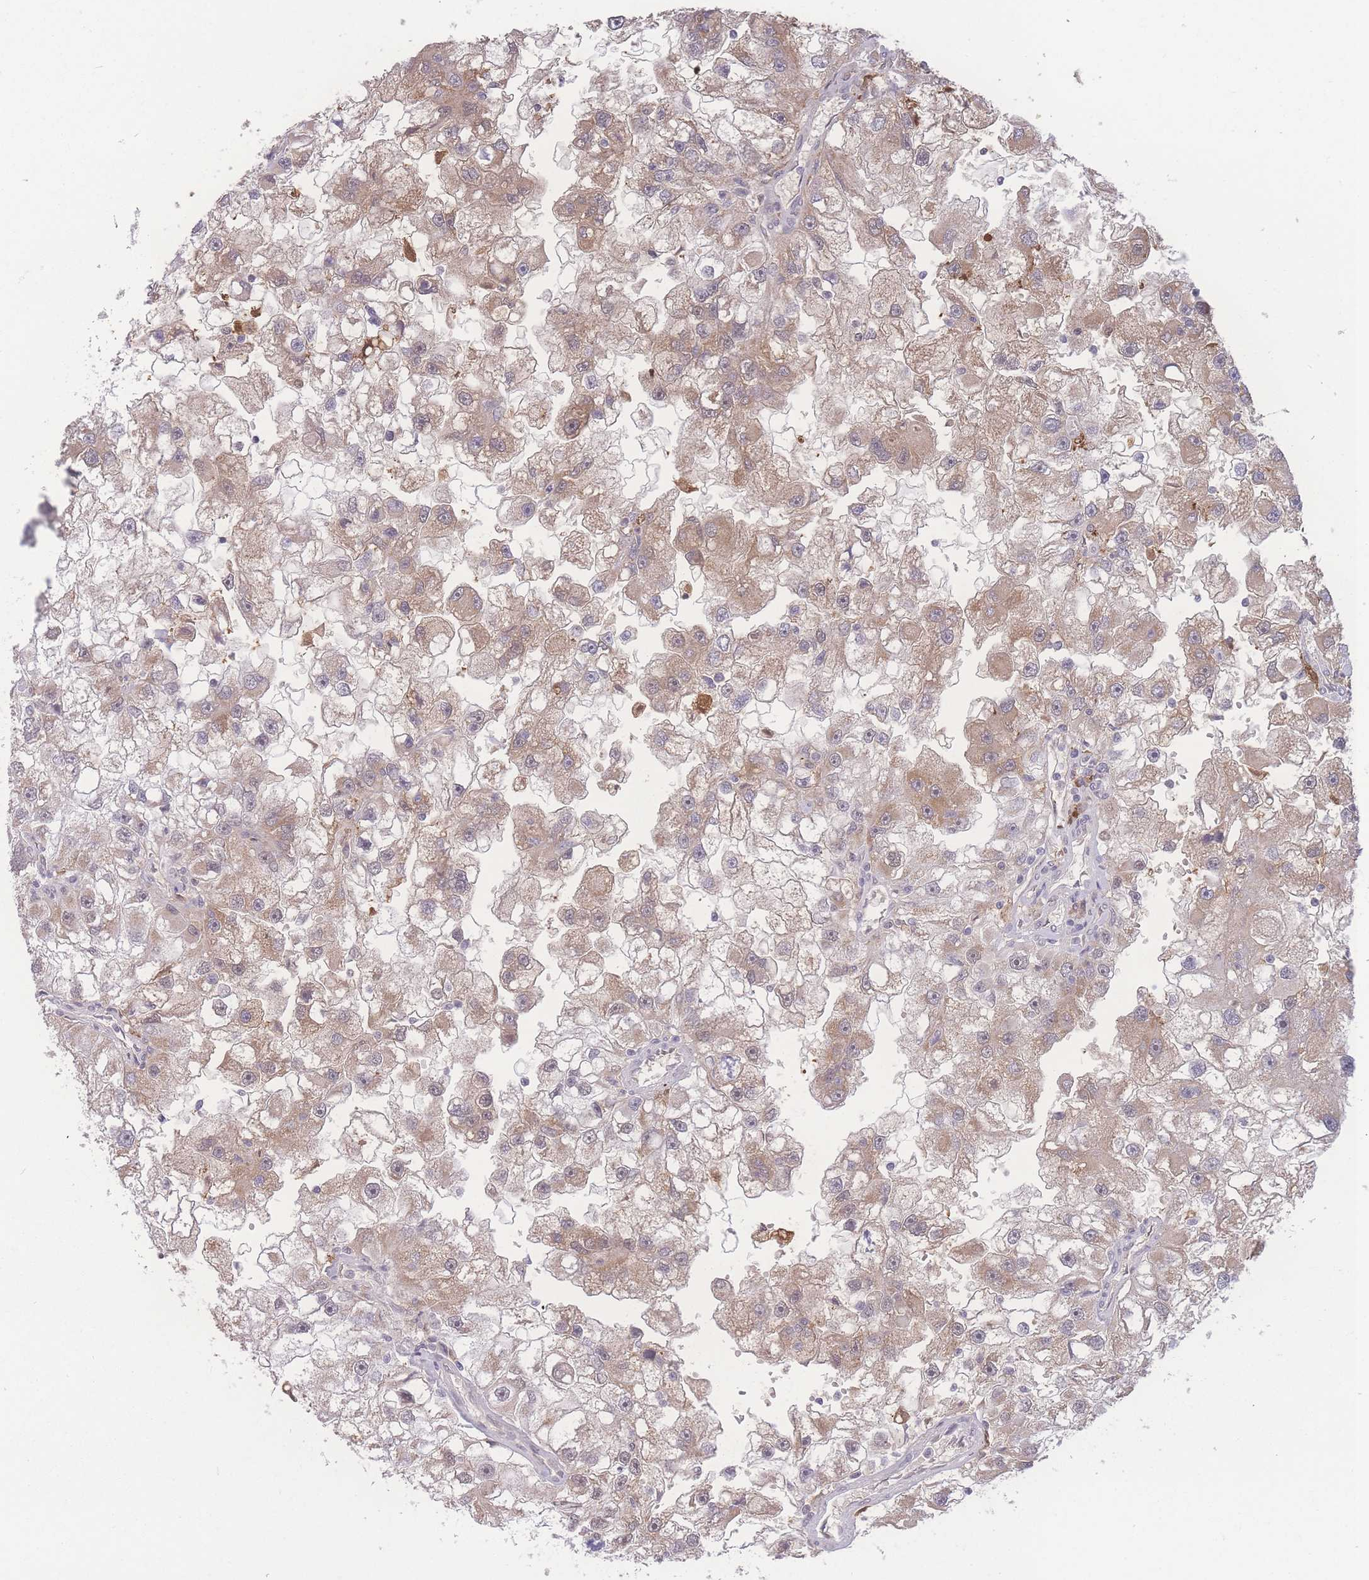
{"staining": {"intensity": "weak", "quantity": "25%-75%", "location": "cytoplasmic/membranous"}, "tissue": "renal cancer", "cell_type": "Tumor cells", "image_type": "cancer", "snomed": [{"axis": "morphology", "description": "Adenocarcinoma, NOS"}, {"axis": "topography", "description": "Kidney"}], "caption": "The micrograph shows a brown stain indicating the presence of a protein in the cytoplasmic/membranous of tumor cells in adenocarcinoma (renal).", "gene": "RAVER1", "patient": {"sex": "male", "age": 63}}